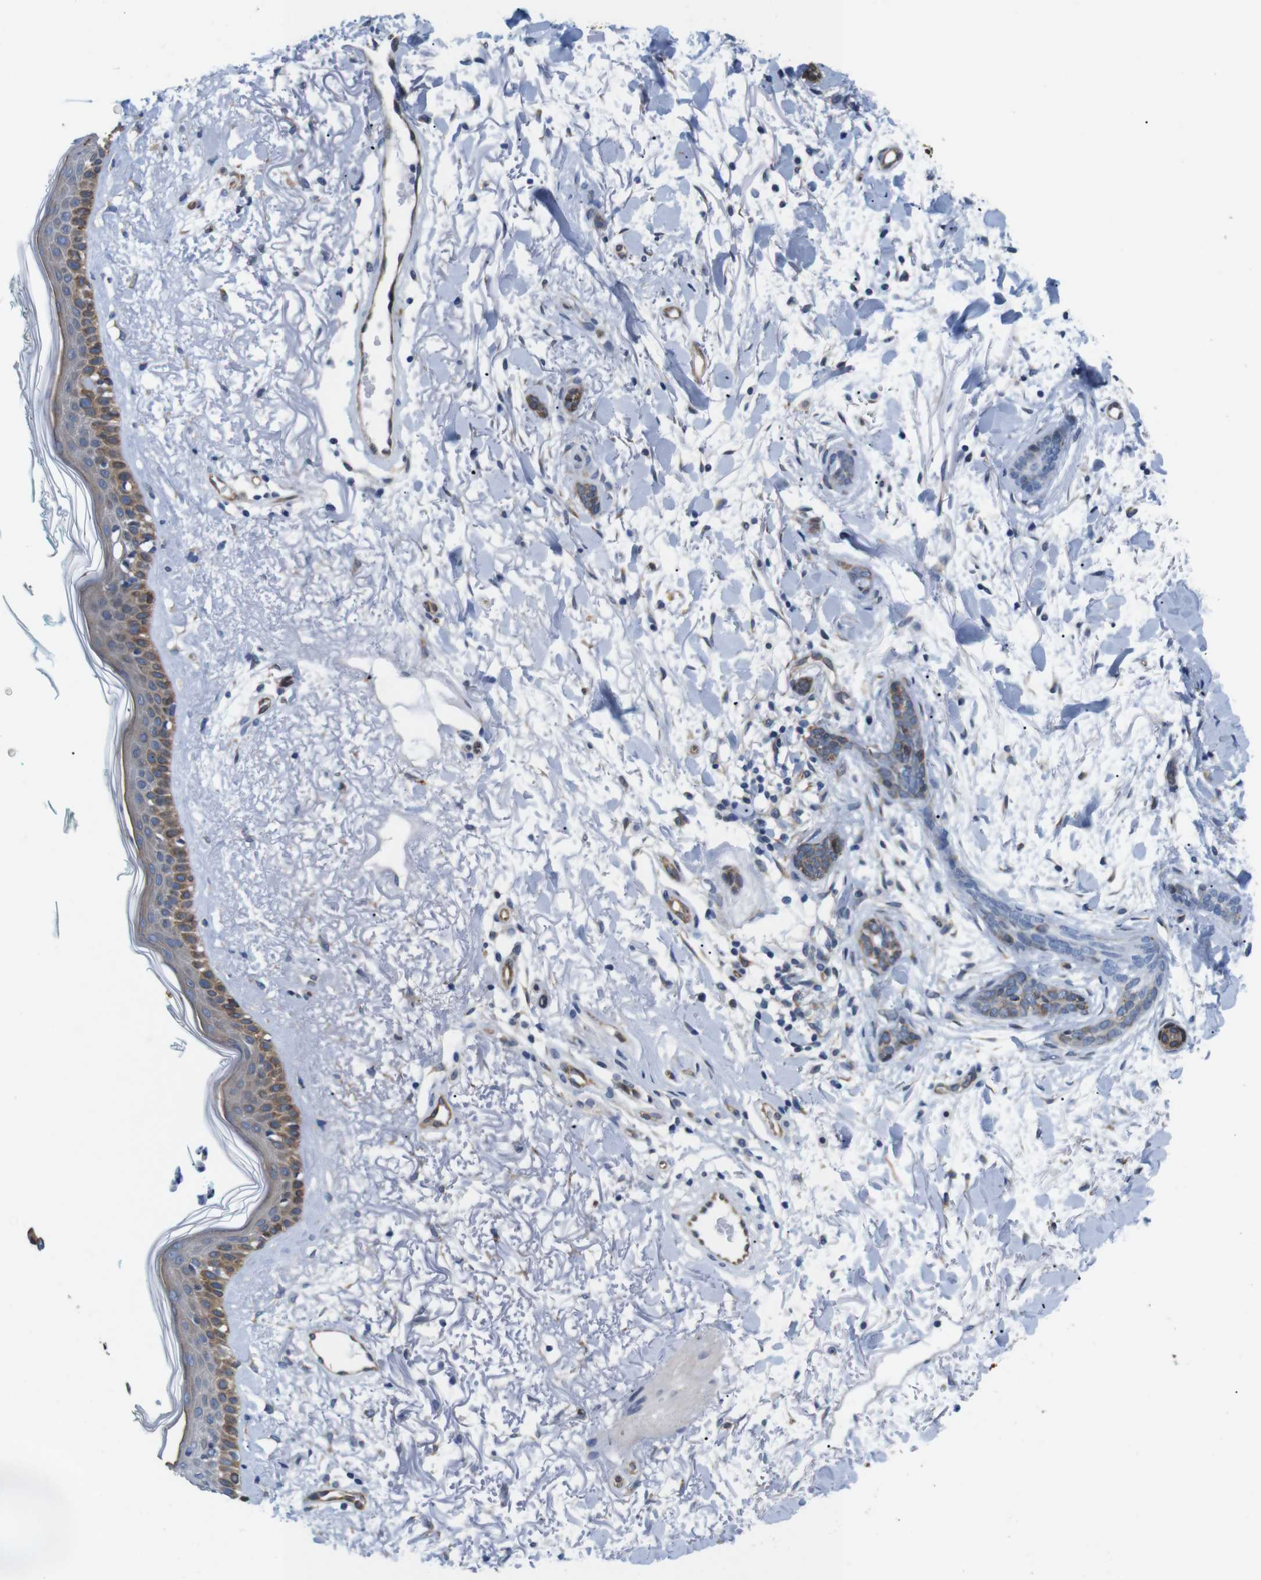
{"staining": {"intensity": "moderate", "quantity": "25%-75%", "location": "cytoplasmic/membranous"}, "tissue": "skin cancer", "cell_type": "Tumor cells", "image_type": "cancer", "snomed": [{"axis": "morphology", "description": "Basal cell carcinoma"}, {"axis": "morphology", "description": "Adnexal tumor, benign"}, {"axis": "topography", "description": "Skin"}], "caption": "IHC staining of skin basal cell carcinoma, which demonstrates medium levels of moderate cytoplasmic/membranous positivity in about 25%-75% of tumor cells indicating moderate cytoplasmic/membranous protein expression. The staining was performed using DAB (3,3'-diaminobenzidine) (brown) for protein detection and nuclei were counterstained in hematoxylin (blue).", "gene": "HACD3", "patient": {"sex": "female", "age": 42}}